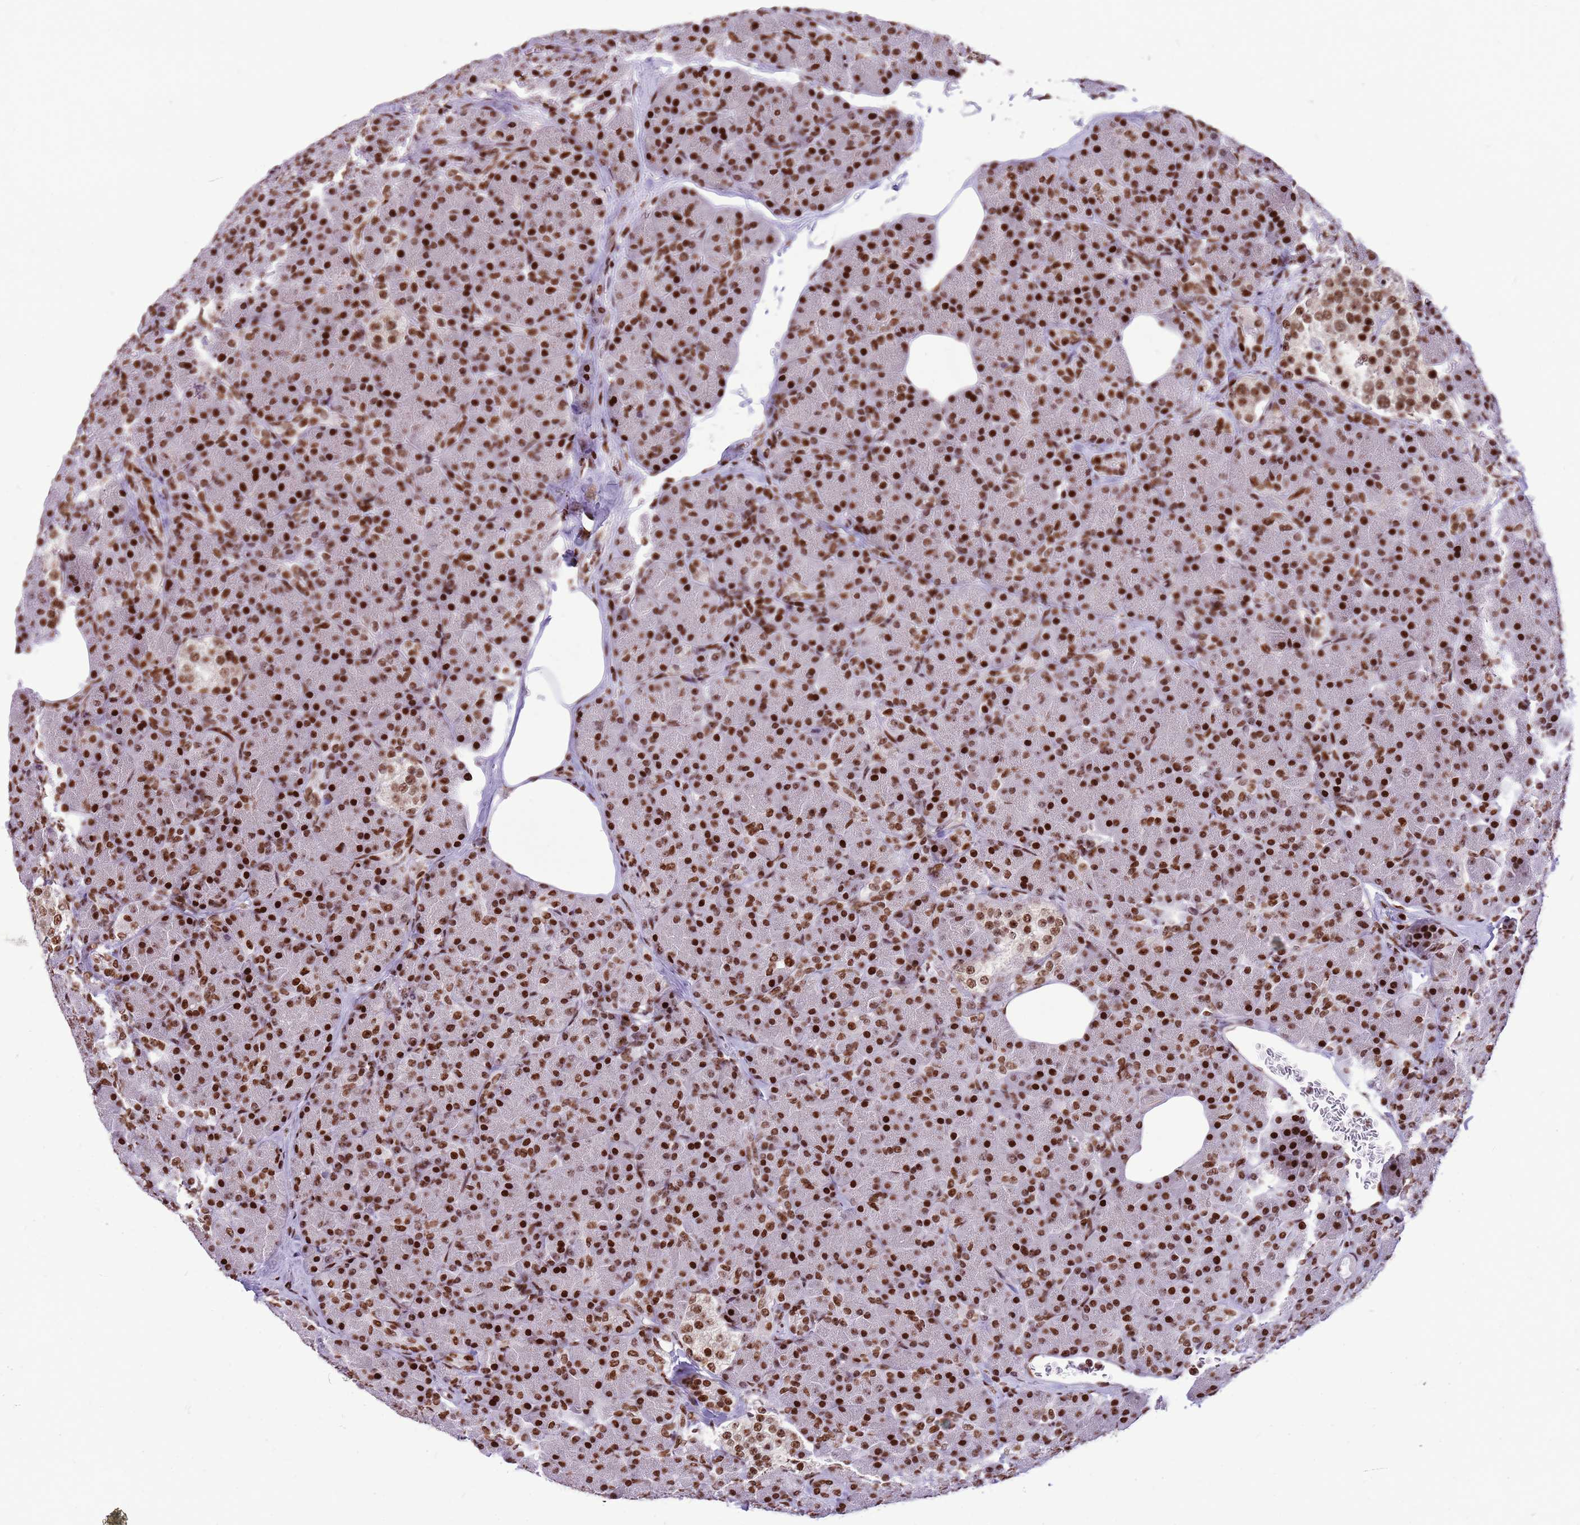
{"staining": {"intensity": "strong", "quantity": ">75%", "location": "nuclear"}, "tissue": "pancreas", "cell_type": "Exocrine glandular cells", "image_type": "normal", "snomed": [{"axis": "morphology", "description": "Normal tissue, NOS"}, {"axis": "topography", "description": "Pancreas"}], "caption": "Benign pancreas displays strong nuclear staining in about >75% of exocrine glandular cells, visualized by immunohistochemistry. Using DAB (brown) and hematoxylin (blue) stains, captured at high magnification using brightfield microscopy.", "gene": "WASHC4", "patient": {"sex": "female", "age": 43}}